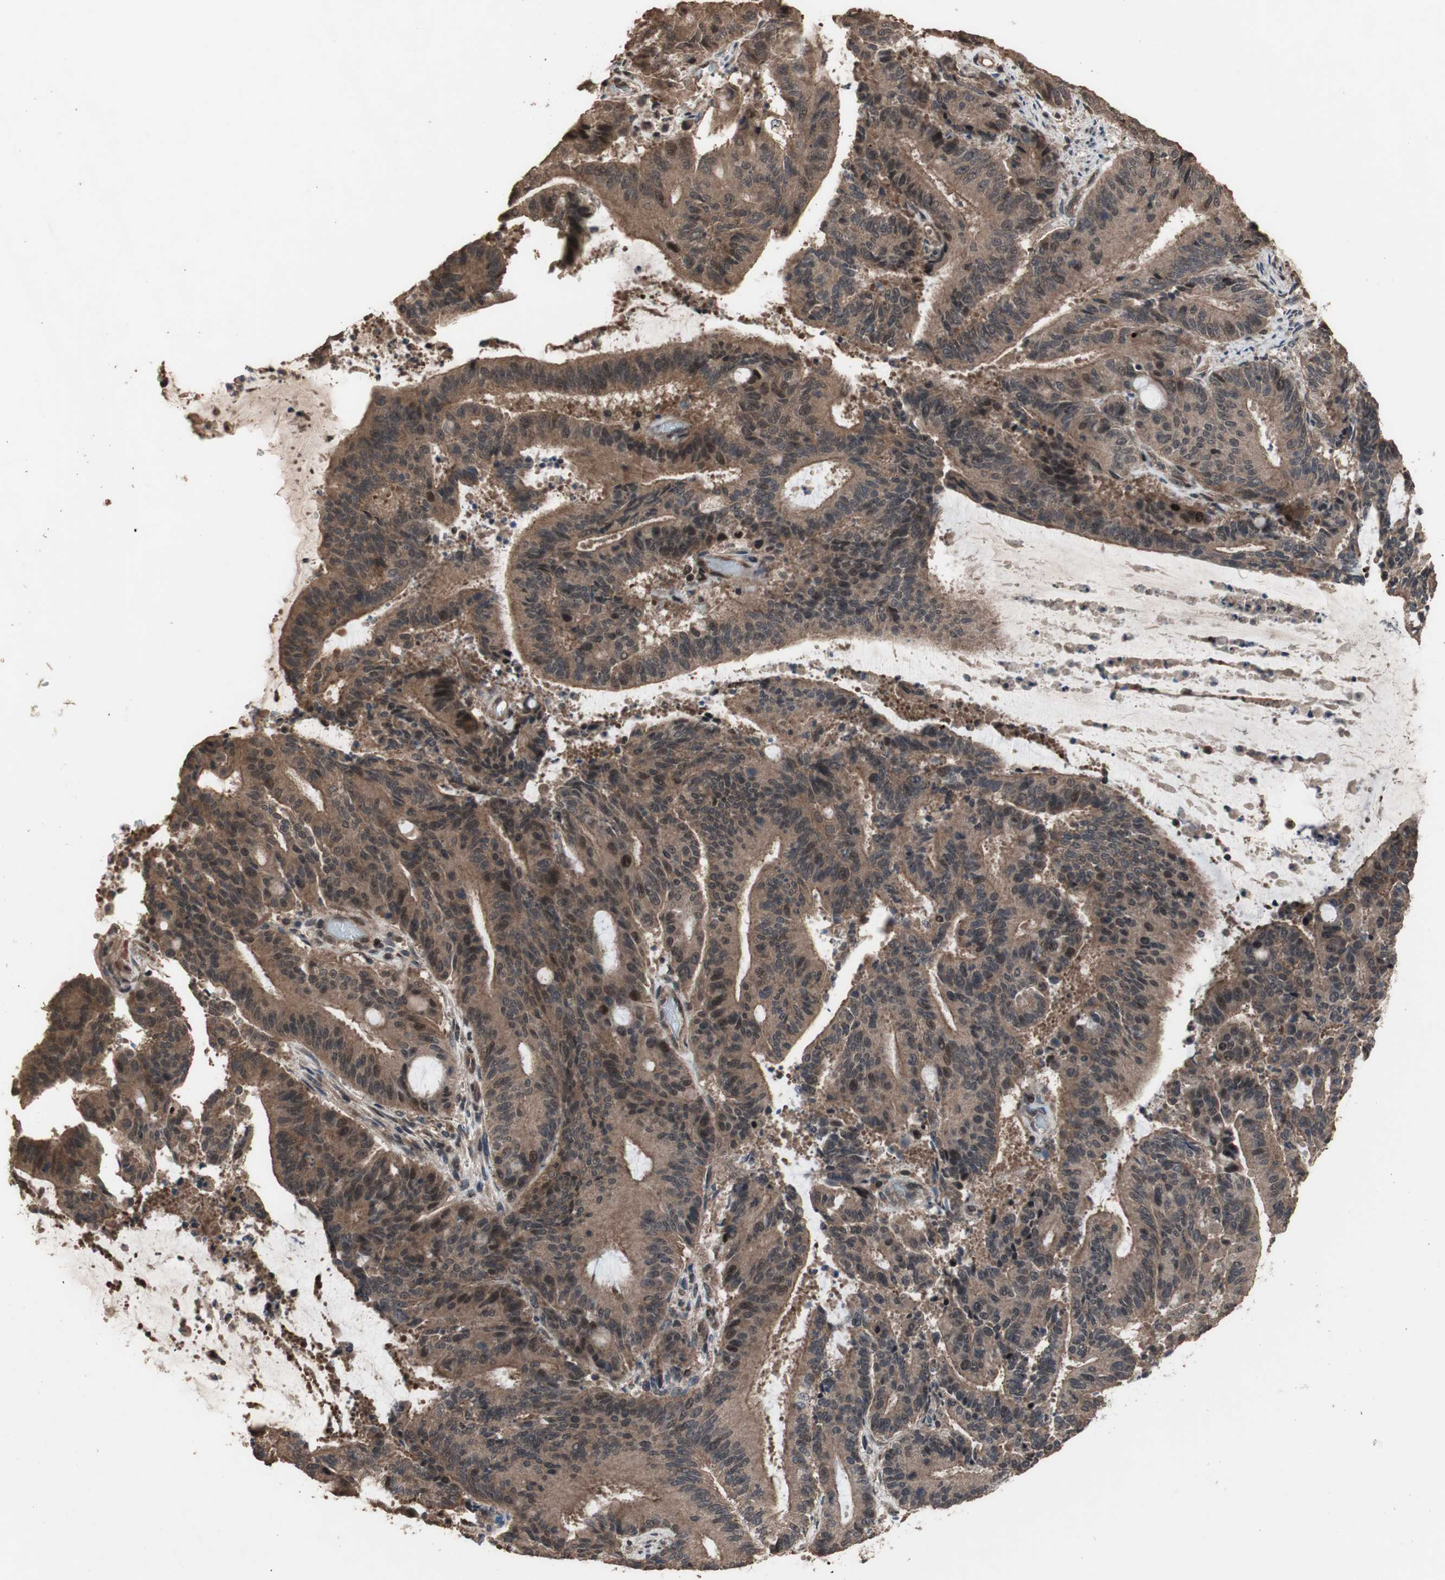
{"staining": {"intensity": "moderate", "quantity": ">75%", "location": "cytoplasmic/membranous"}, "tissue": "liver cancer", "cell_type": "Tumor cells", "image_type": "cancer", "snomed": [{"axis": "morphology", "description": "Cholangiocarcinoma"}, {"axis": "topography", "description": "Liver"}], "caption": "Tumor cells display medium levels of moderate cytoplasmic/membranous staining in approximately >75% of cells in liver cholangiocarcinoma.", "gene": "KANSL1", "patient": {"sex": "female", "age": 73}}